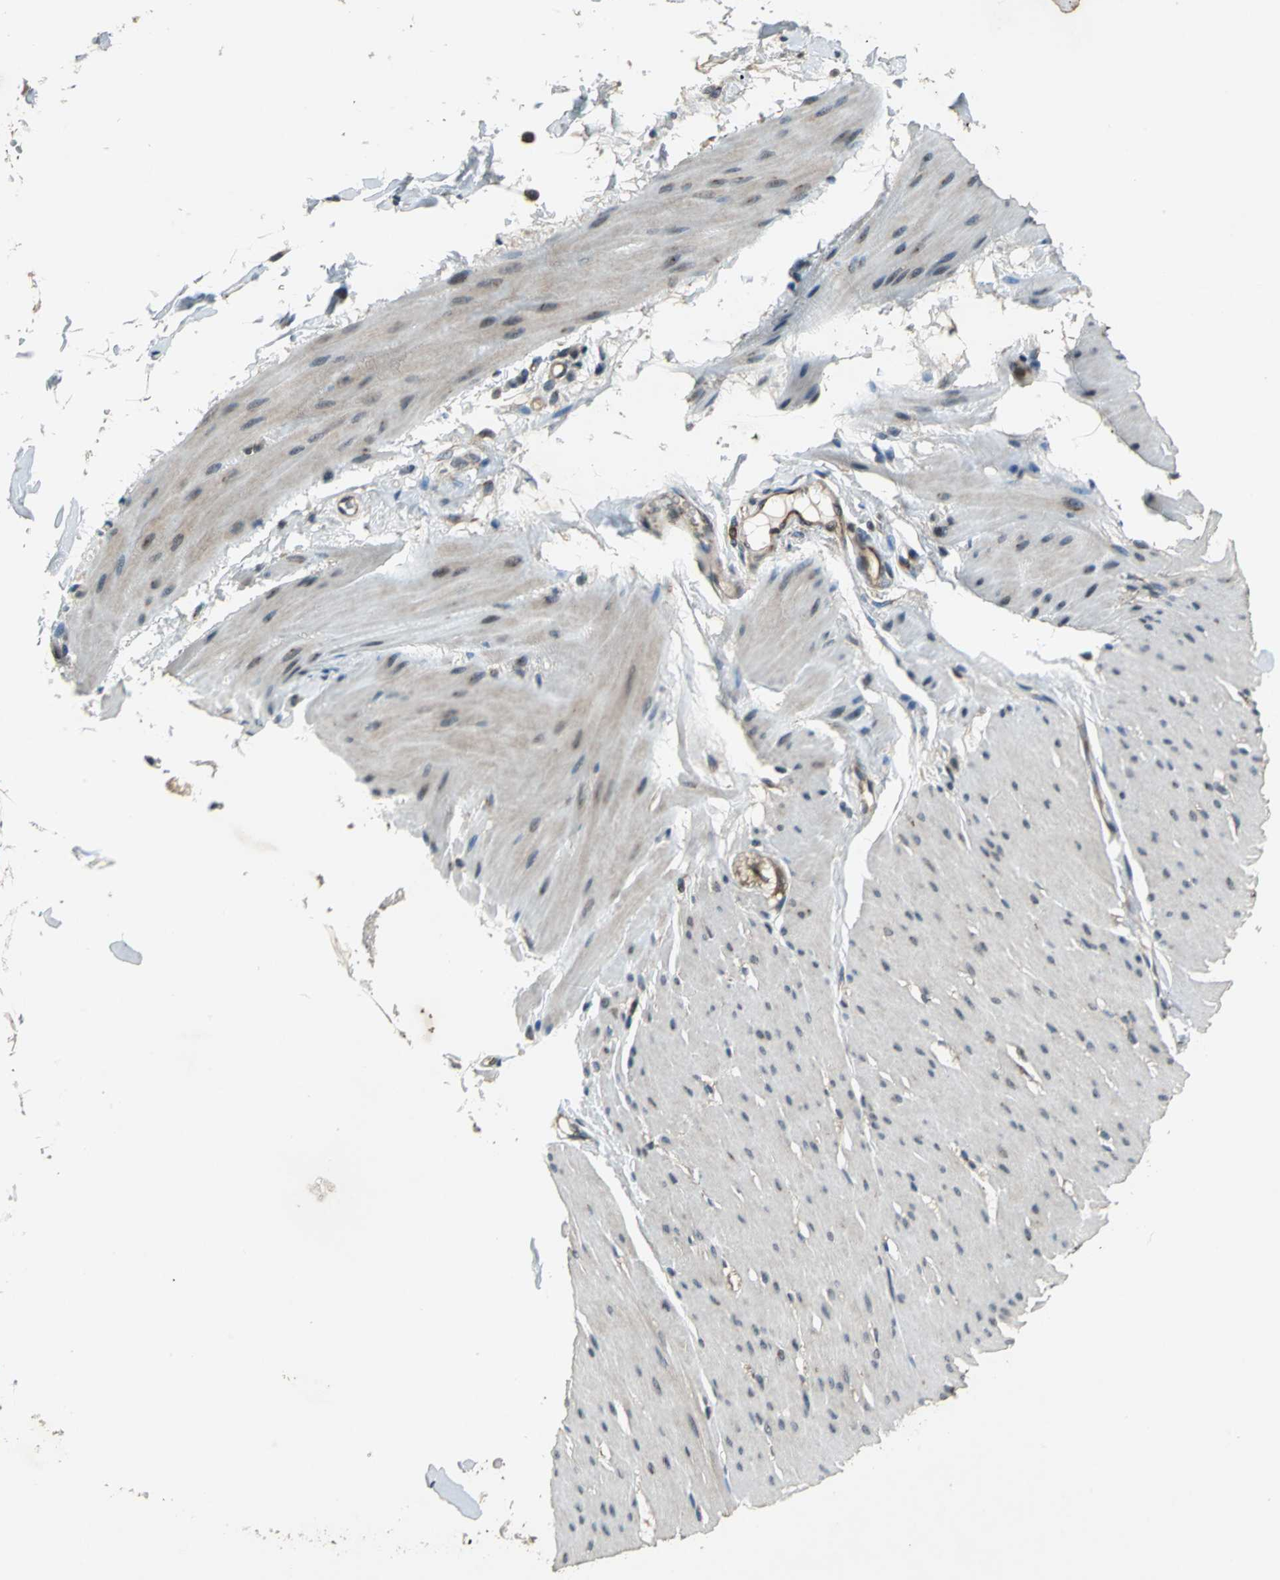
{"staining": {"intensity": "weak", "quantity": ">75%", "location": "cytoplasmic/membranous"}, "tissue": "smooth muscle", "cell_type": "Smooth muscle cells", "image_type": "normal", "snomed": [{"axis": "morphology", "description": "Normal tissue, NOS"}, {"axis": "topography", "description": "Smooth muscle"}, {"axis": "topography", "description": "Colon"}], "caption": "Smooth muscle cells demonstrate low levels of weak cytoplasmic/membranous staining in about >75% of cells in unremarkable human smooth muscle. (DAB (3,3'-diaminobenzidine) IHC, brown staining for protein, blue staining for nuclei).", "gene": "NFKBIE", "patient": {"sex": "male", "age": 67}}